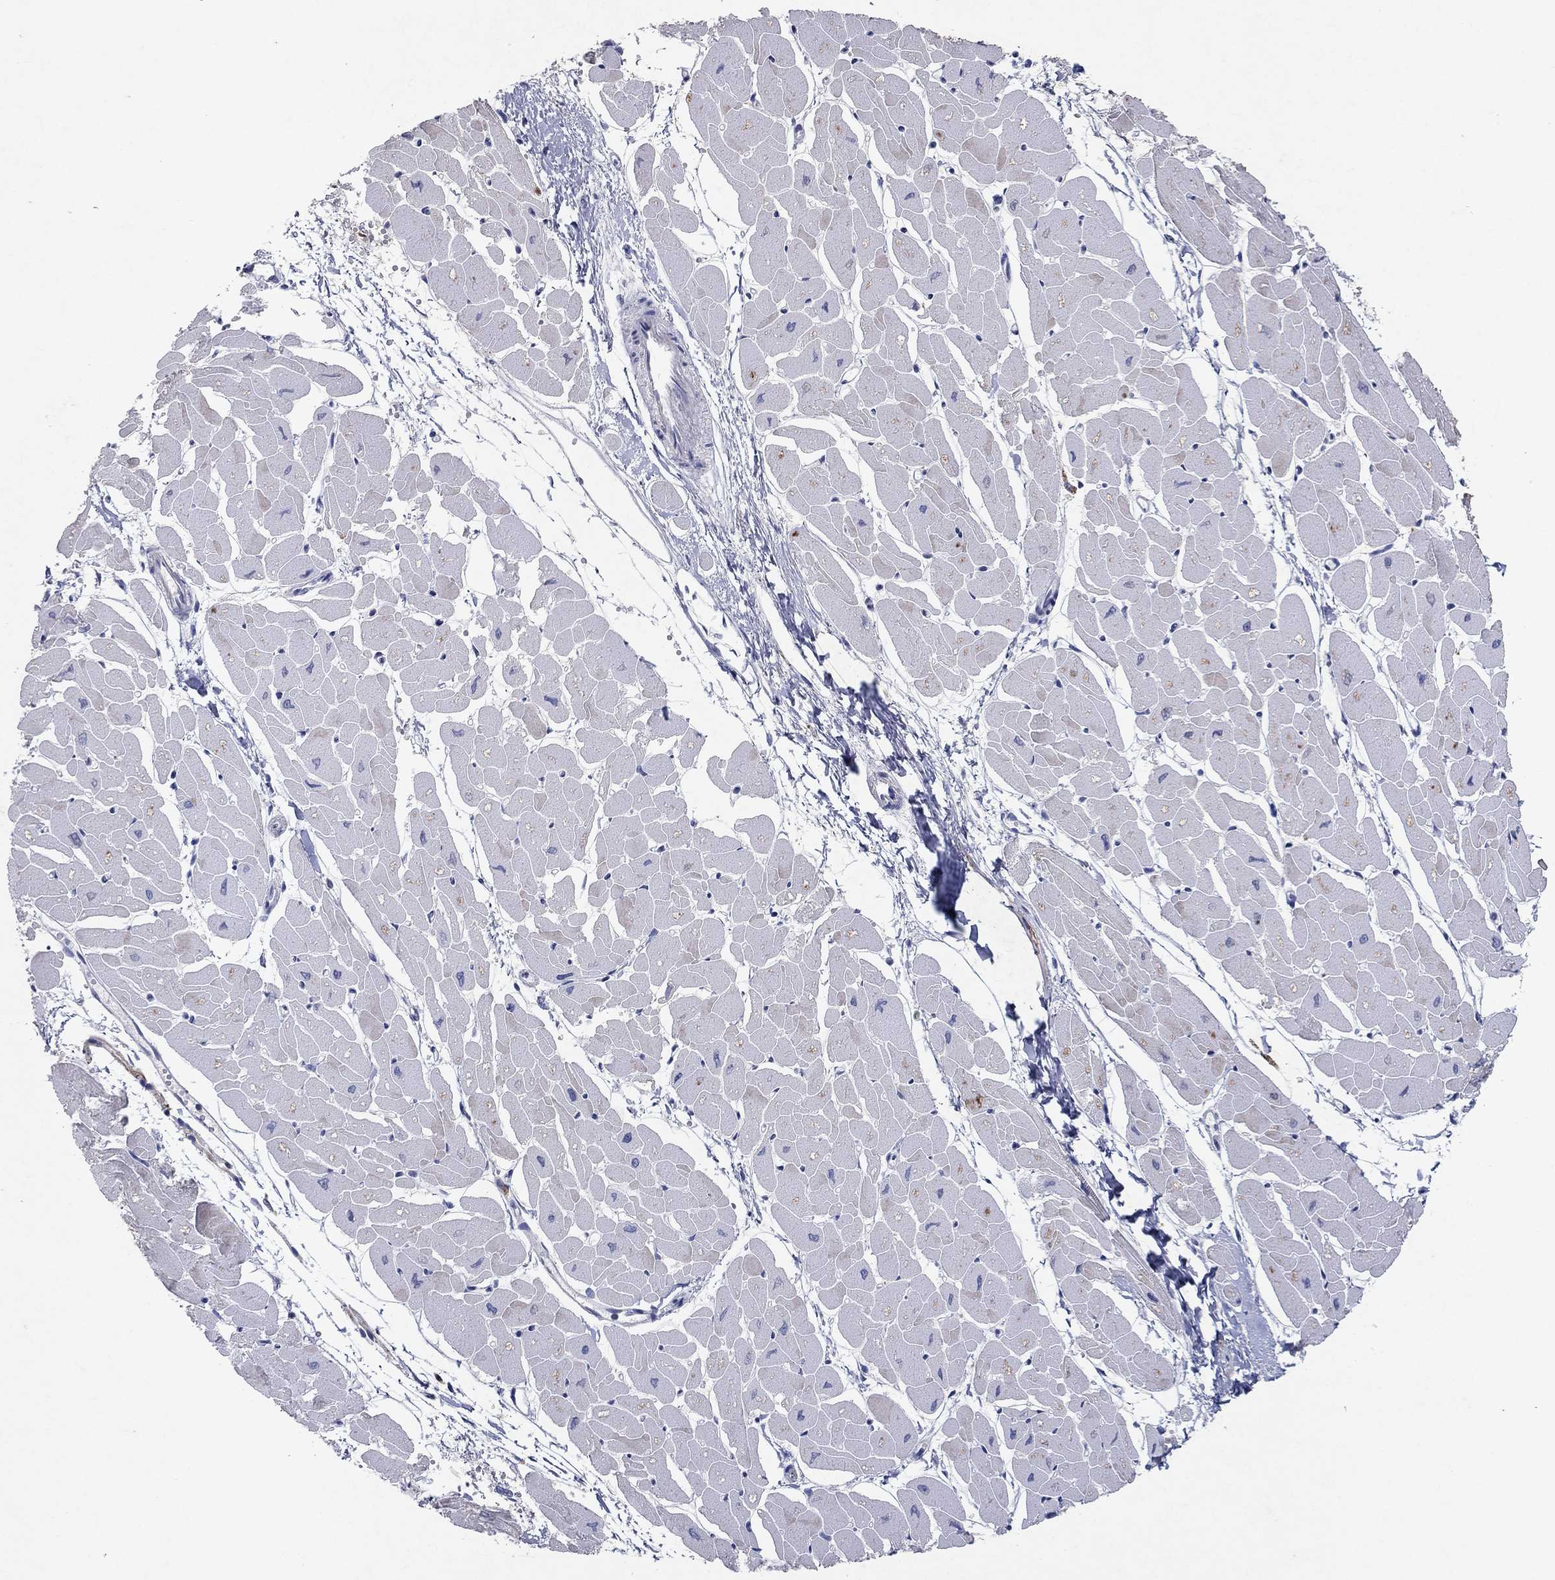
{"staining": {"intensity": "negative", "quantity": "none", "location": "none"}, "tissue": "heart muscle", "cell_type": "Cardiomyocytes", "image_type": "normal", "snomed": [{"axis": "morphology", "description": "Normal tissue, NOS"}, {"axis": "topography", "description": "Heart"}], "caption": "Protein analysis of normal heart muscle reveals no significant staining in cardiomyocytes. The staining is performed using DAB brown chromogen with nuclei counter-stained in using hematoxylin.", "gene": "KRT40", "patient": {"sex": "male", "age": 57}}